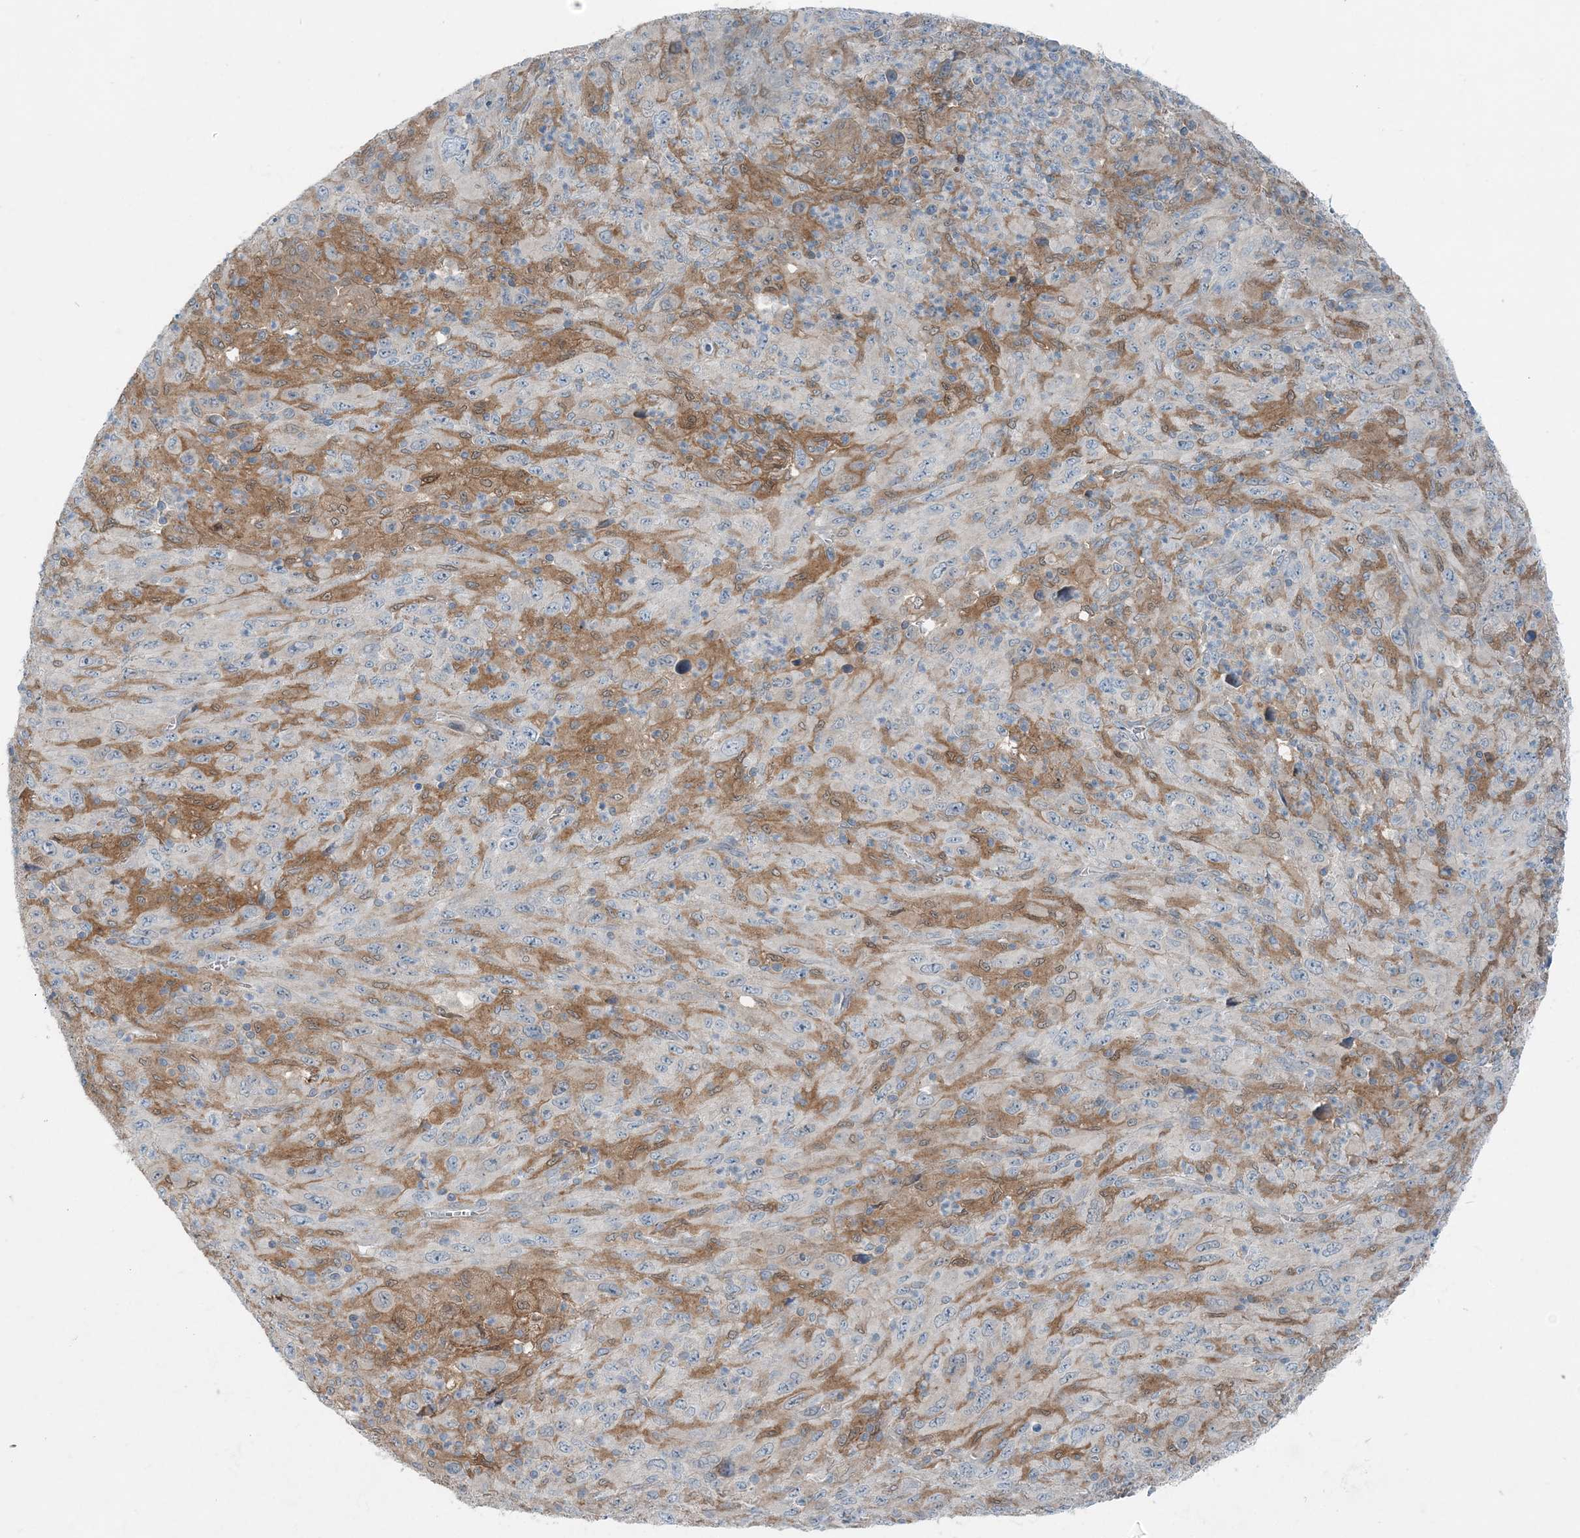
{"staining": {"intensity": "negative", "quantity": "none", "location": "none"}, "tissue": "melanoma", "cell_type": "Tumor cells", "image_type": "cancer", "snomed": [{"axis": "morphology", "description": "Malignant melanoma, Metastatic site"}, {"axis": "topography", "description": "Skin"}], "caption": "Tumor cells are negative for protein expression in human malignant melanoma (metastatic site).", "gene": "ARMH1", "patient": {"sex": "female", "age": 56}}